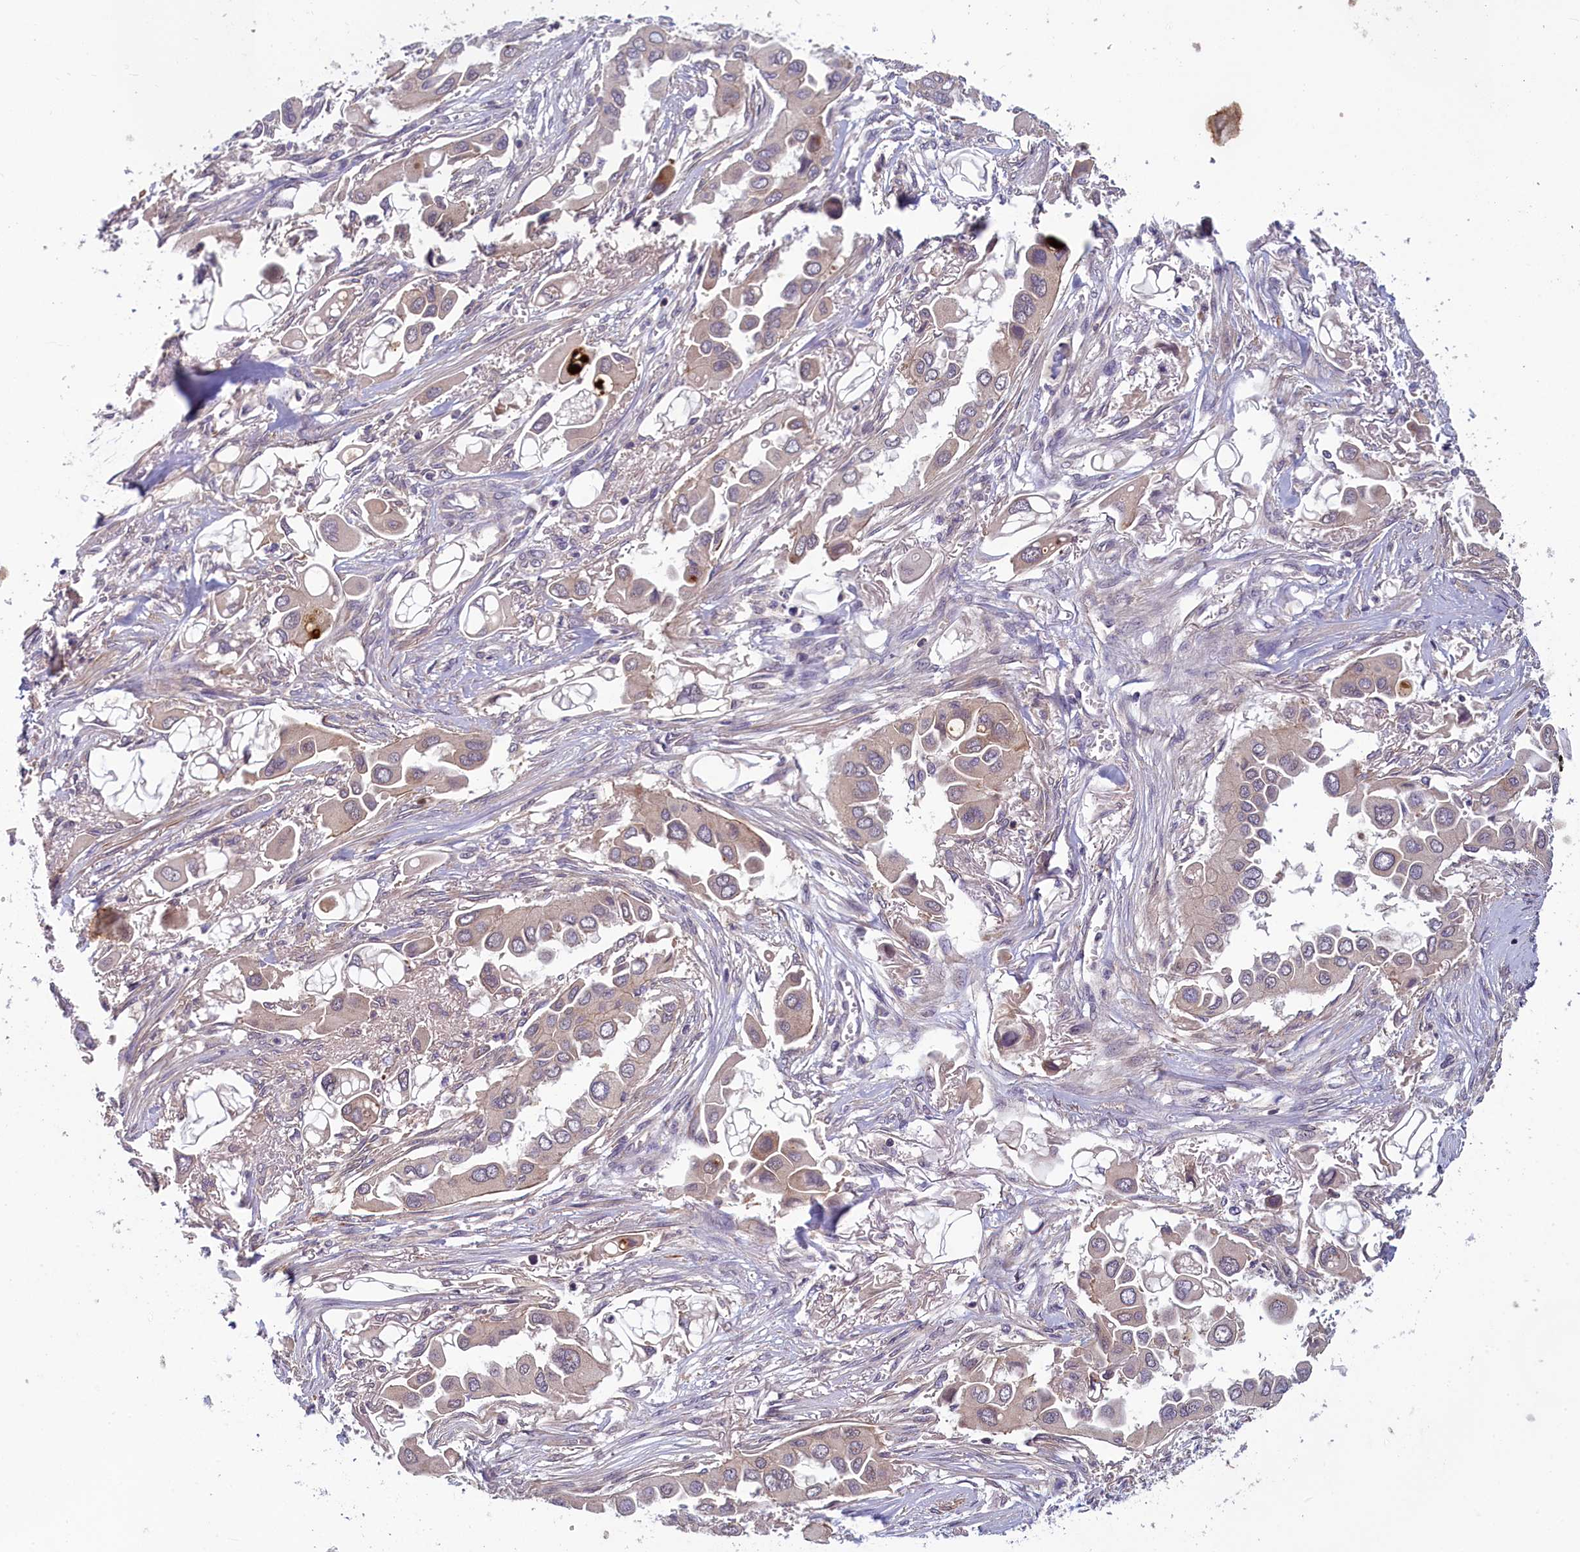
{"staining": {"intensity": "weak", "quantity": "<25%", "location": "cytoplasmic/membranous"}, "tissue": "lung cancer", "cell_type": "Tumor cells", "image_type": "cancer", "snomed": [{"axis": "morphology", "description": "Adenocarcinoma, NOS"}, {"axis": "topography", "description": "Lung"}], "caption": "This photomicrograph is of lung cancer stained with immunohistochemistry (IHC) to label a protein in brown with the nuclei are counter-stained blue. There is no positivity in tumor cells.", "gene": "NUDT6", "patient": {"sex": "female", "age": 76}}